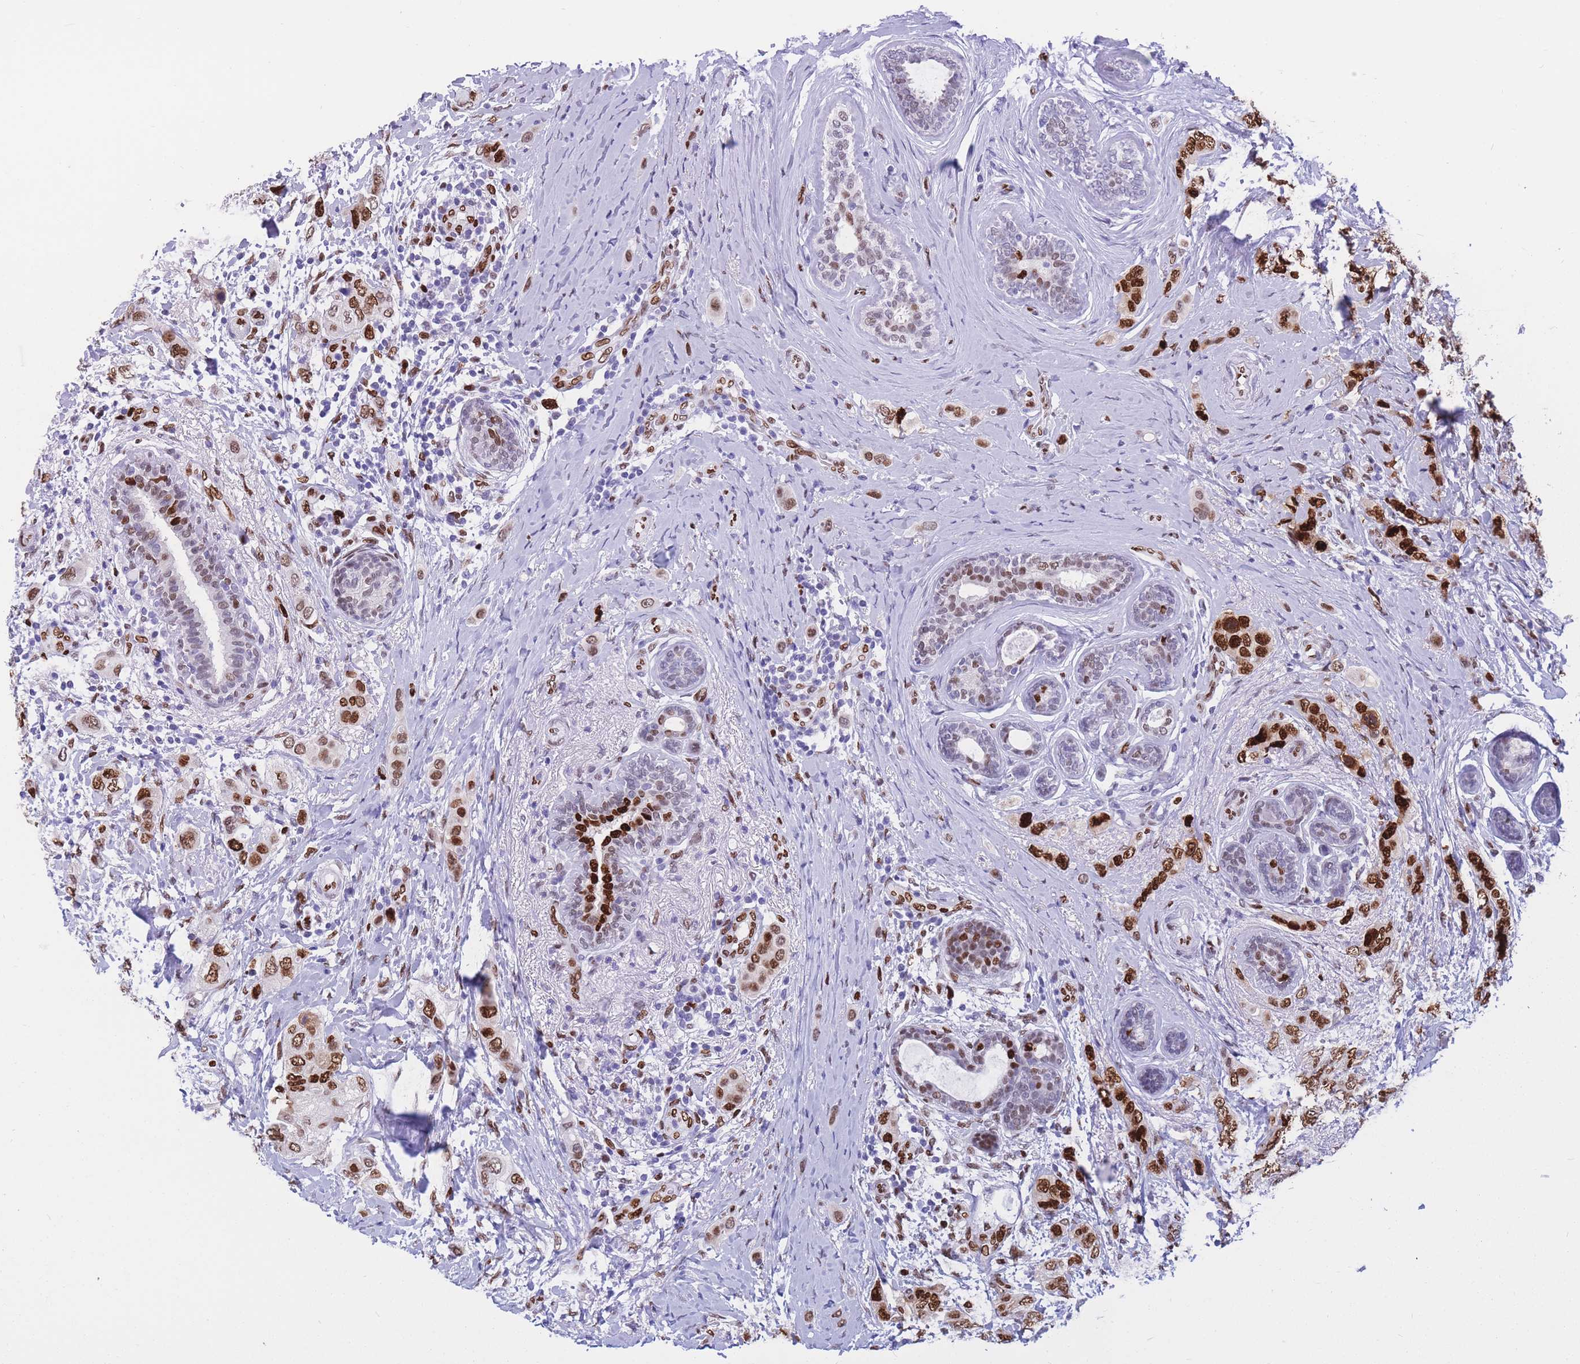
{"staining": {"intensity": "strong", "quantity": ">75%", "location": "nuclear"}, "tissue": "breast cancer", "cell_type": "Tumor cells", "image_type": "cancer", "snomed": [{"axis": "morphology", "description": "Lobular carcinoma"}, {"axis": "topography", "description": "Breast"}], "caption": "This is a histology image of IHC staining of breast lobular carcinoma, which shows strong positivity in the nuclear of tumor cells.", "gene": "NASP", "patient": {"sex": "female", "age": 51}}